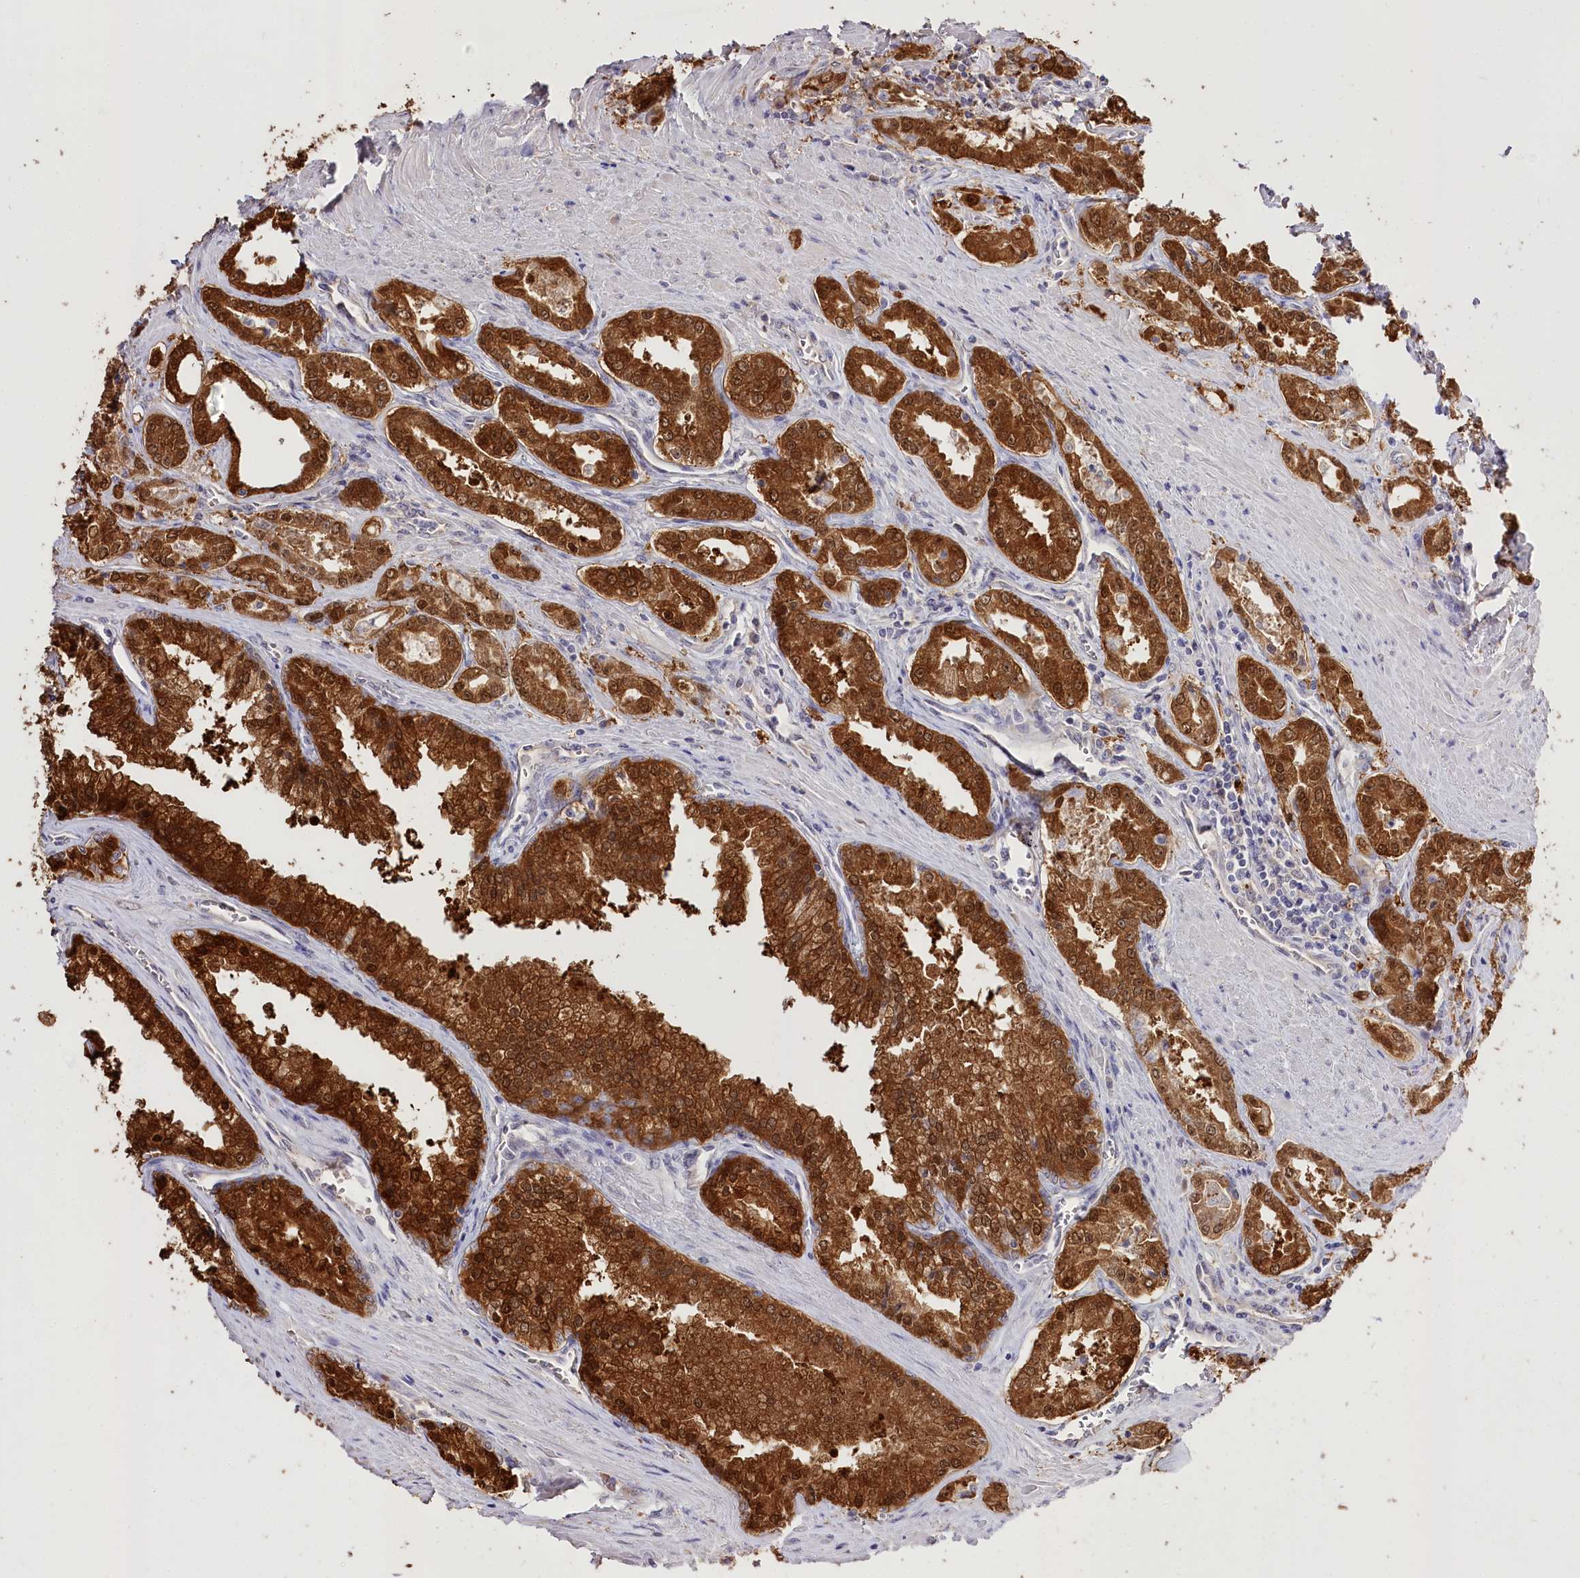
{"staining": {"intensity": "strong", "quantity": ">75%", "location": "cytoplasmic/membranous,nuclear"}, "tissue": "prostate cancer", "cell_type": "Tumor cells", "image_type": "cancer", "snomed": [{"axis": "morphology", "description": "Adenocarcinoma, High grade"}, {"axis": "topography", "description": "Prostate"}], "caption": "A brown stain highlights strong cytoplasmic/membranous and nuclear staining of a protein in high-grade adenocarcinoma (prostate) tumor cells. The staining was performed using DAB, with brown indicating positive protein expression. Nuclei are stained blue with hematoxylin.", "gene": "R3HDM2", "patient": {"sex": "male", "age": 72}}